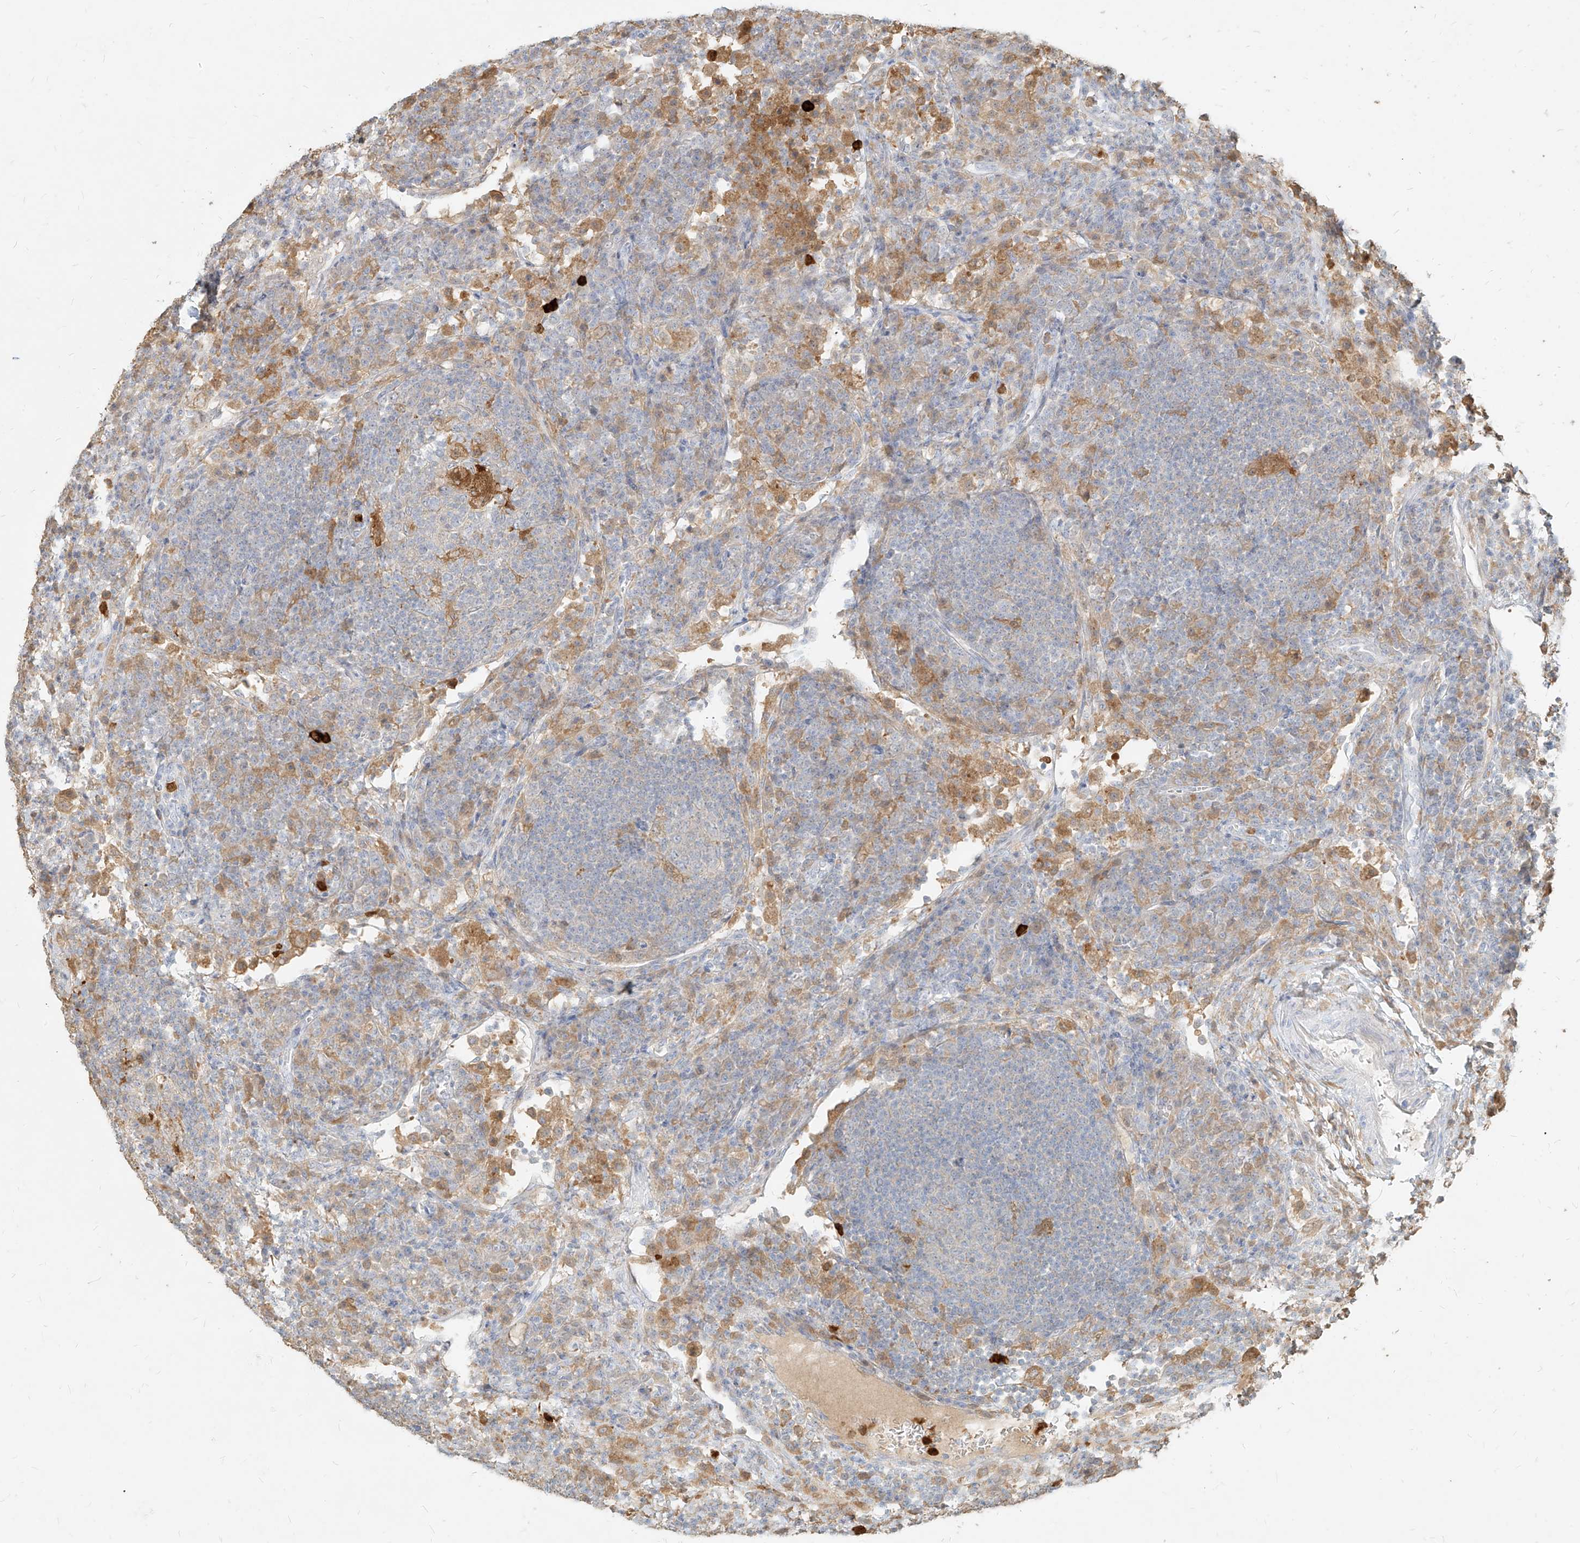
{"staining": {"intensity": "moderate", "quantity": "<25%", "location": "cytoplasmic/membranous"}, "tissue": "lymph node", "cell_type": "Non-germinal center cells", "image_type": "normal", "snomed": [{"axis": "morphology", "description": "Normal tissue, NOS"}, {"axis": "topography", "description": "Lymph node"}], "caption": "Lymph node stained with a brown dye displays moderate cytoplasmic/membranous positive positivity in approximately <25% of non-germinal center cells.", "gene": "PGD", "patient": {"sex": "female", "age": 53}}